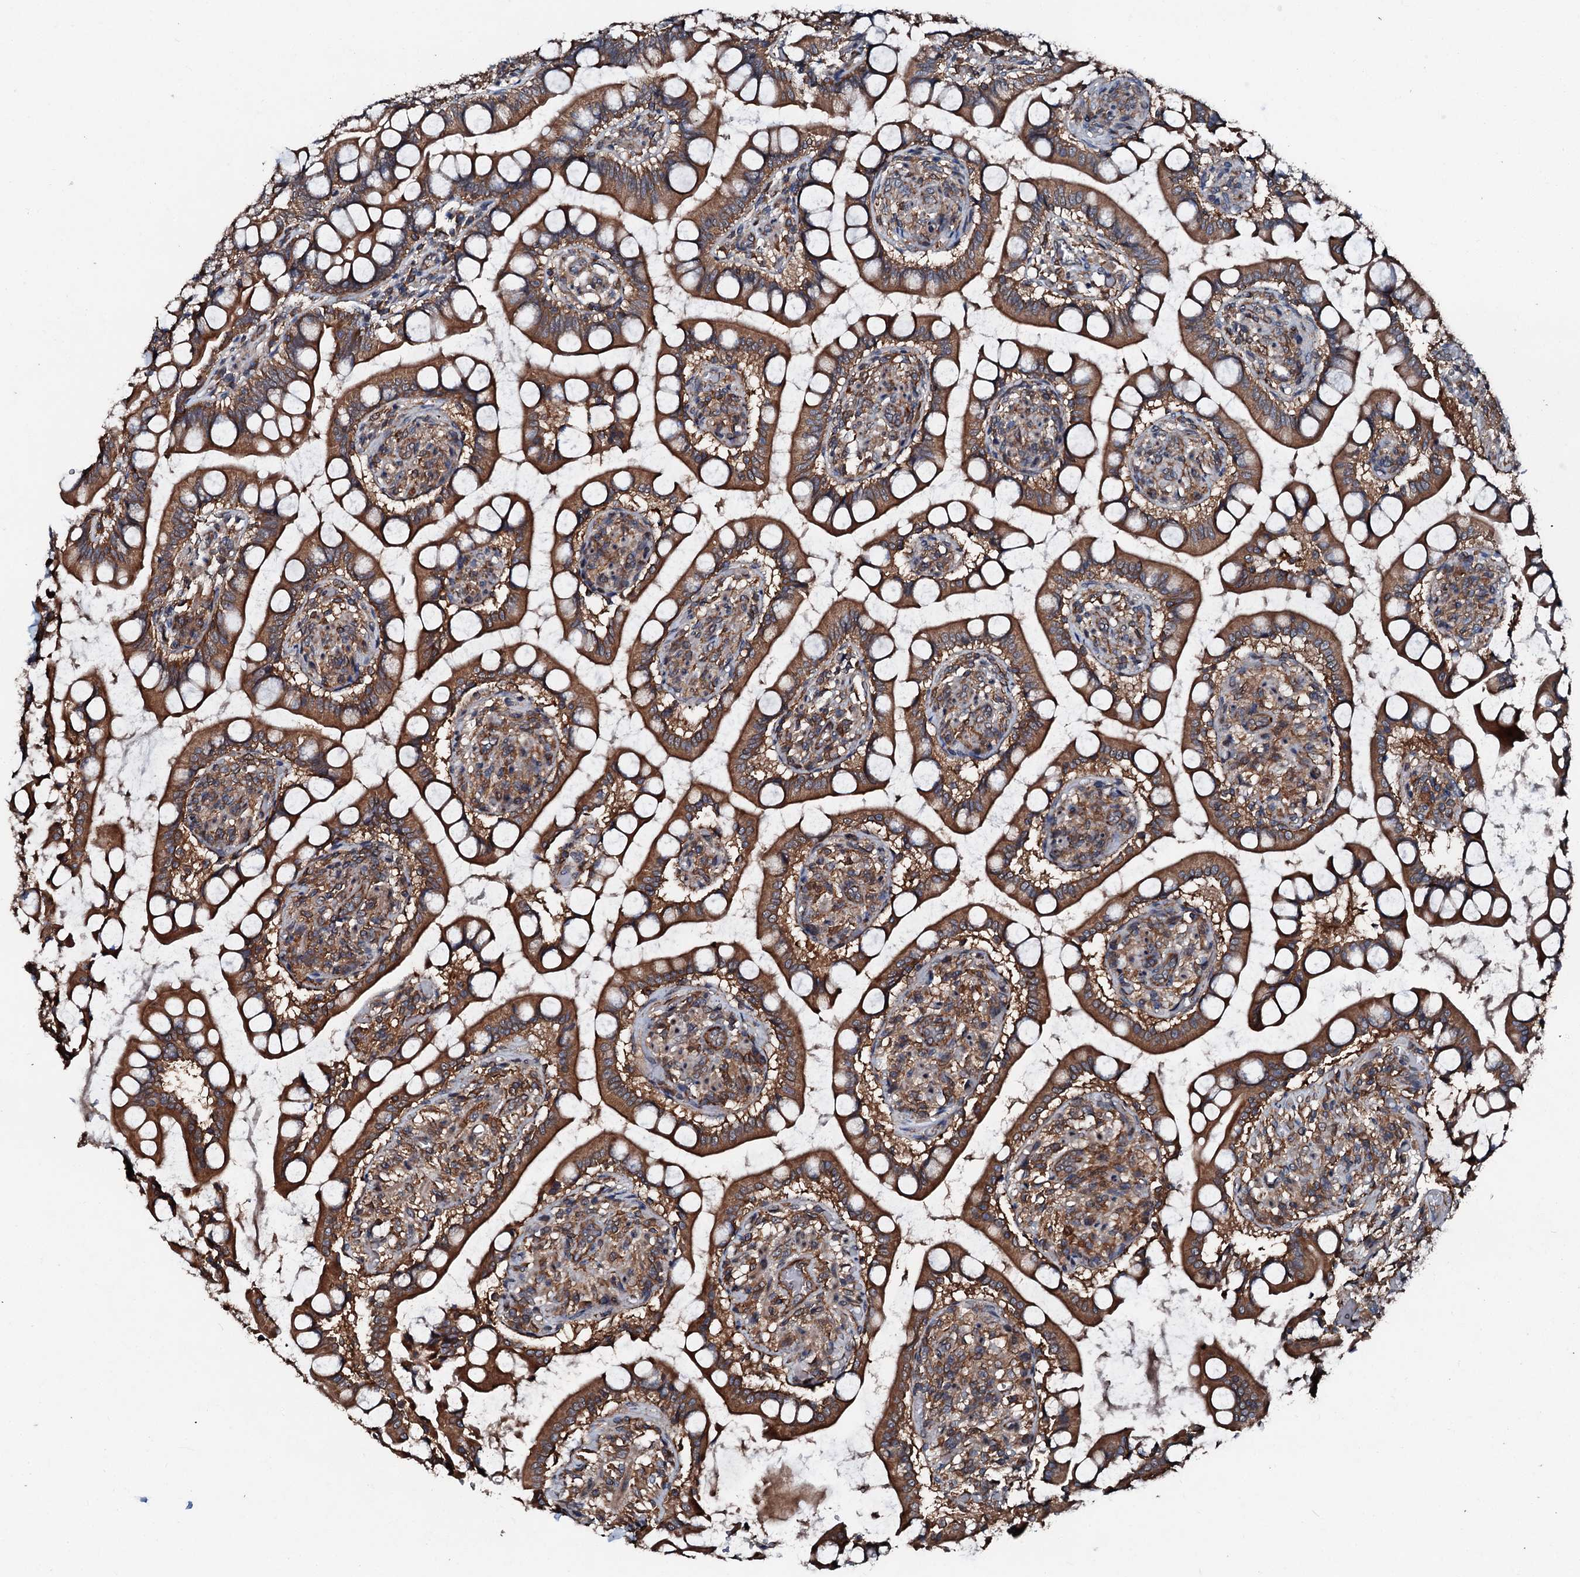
{"staining": {"intensity": "strong", "quantity": ">75%", "location": "cytoplasmic/membranous"}, "tissue": "small intestine", "cell_type": "Glandular cells", "image_type": "normal", "snomed": [{"axis": "morphology", "description": "Normal tissue, NOS"}, {"axis": "topography", "description": "Small intestine"}], "caption": "IHC image of unremarkable small intestine: human small intestine stained using immunohistochemistry displays high levels of strong protein expression localized specifically in the cytoplasmic/membranous of glandular cells, appearing as a cytoplasmic/membranous brown color.", "gene": "FGD4", "patient": {"sex": "male", "age": 52}}